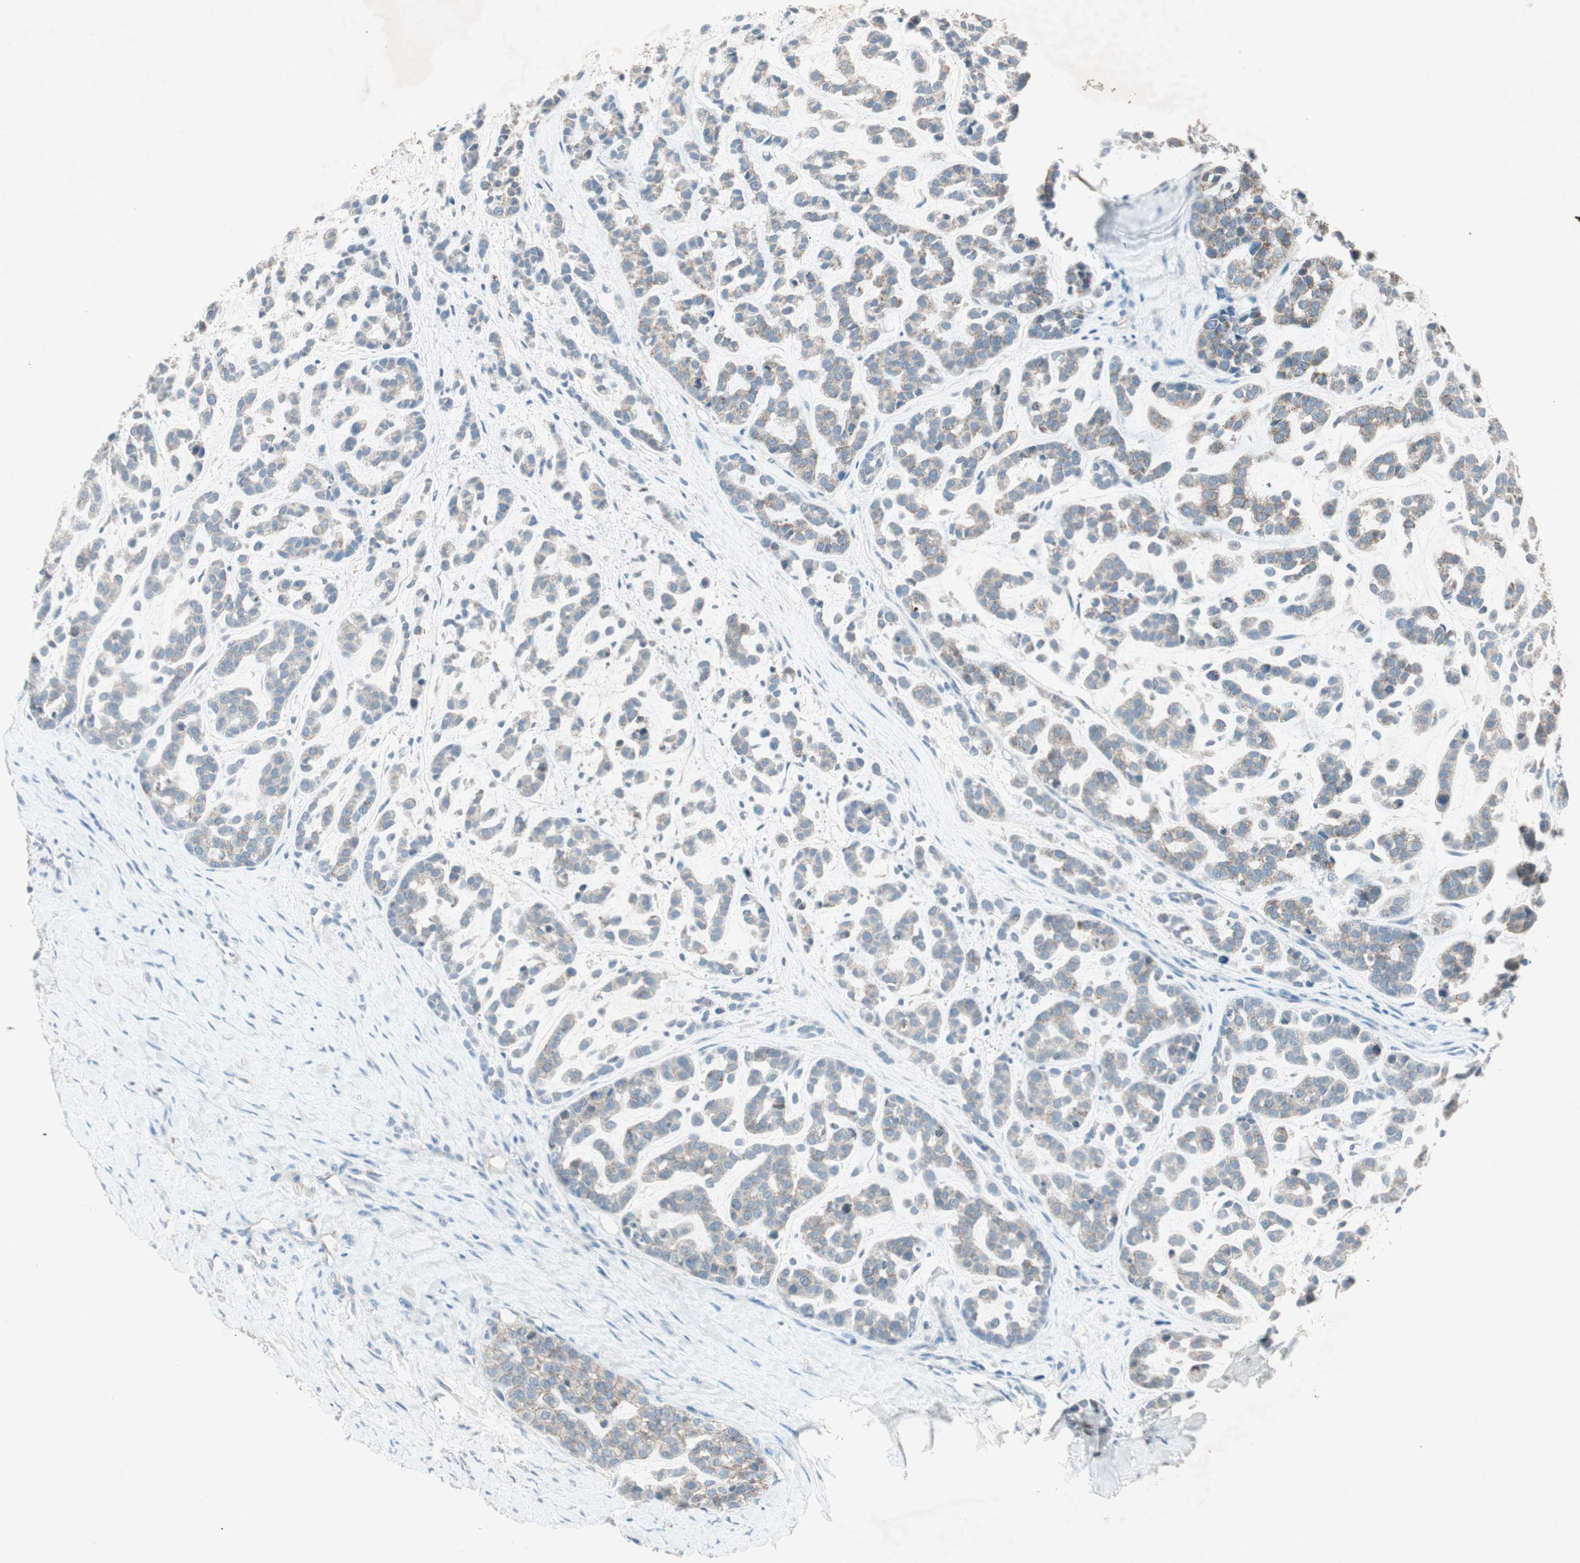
{"staining": {"intensity": "weak", "quantity": "<25%", "location": "cytoplasmic/membranous"}, "tissue": "head and neck cancer", "cell_type": "Tumor cells", "image_type": "cancer", "snomed": [{"axis": "morphology", "description": "Adenocarcinoma, NOS"}, {"axis": "morphology", "description": "Adenoma, NOS"}, {"axis": "topography", "description": "Head-Neck"}], "caption": "High power microscopy micrograph of an IHC micrograph of head and neck cancer, revealing no significant positivity in tumor cells.", "gene": "NKAIN1", "patient": {"sex": "female", "age": 55}}